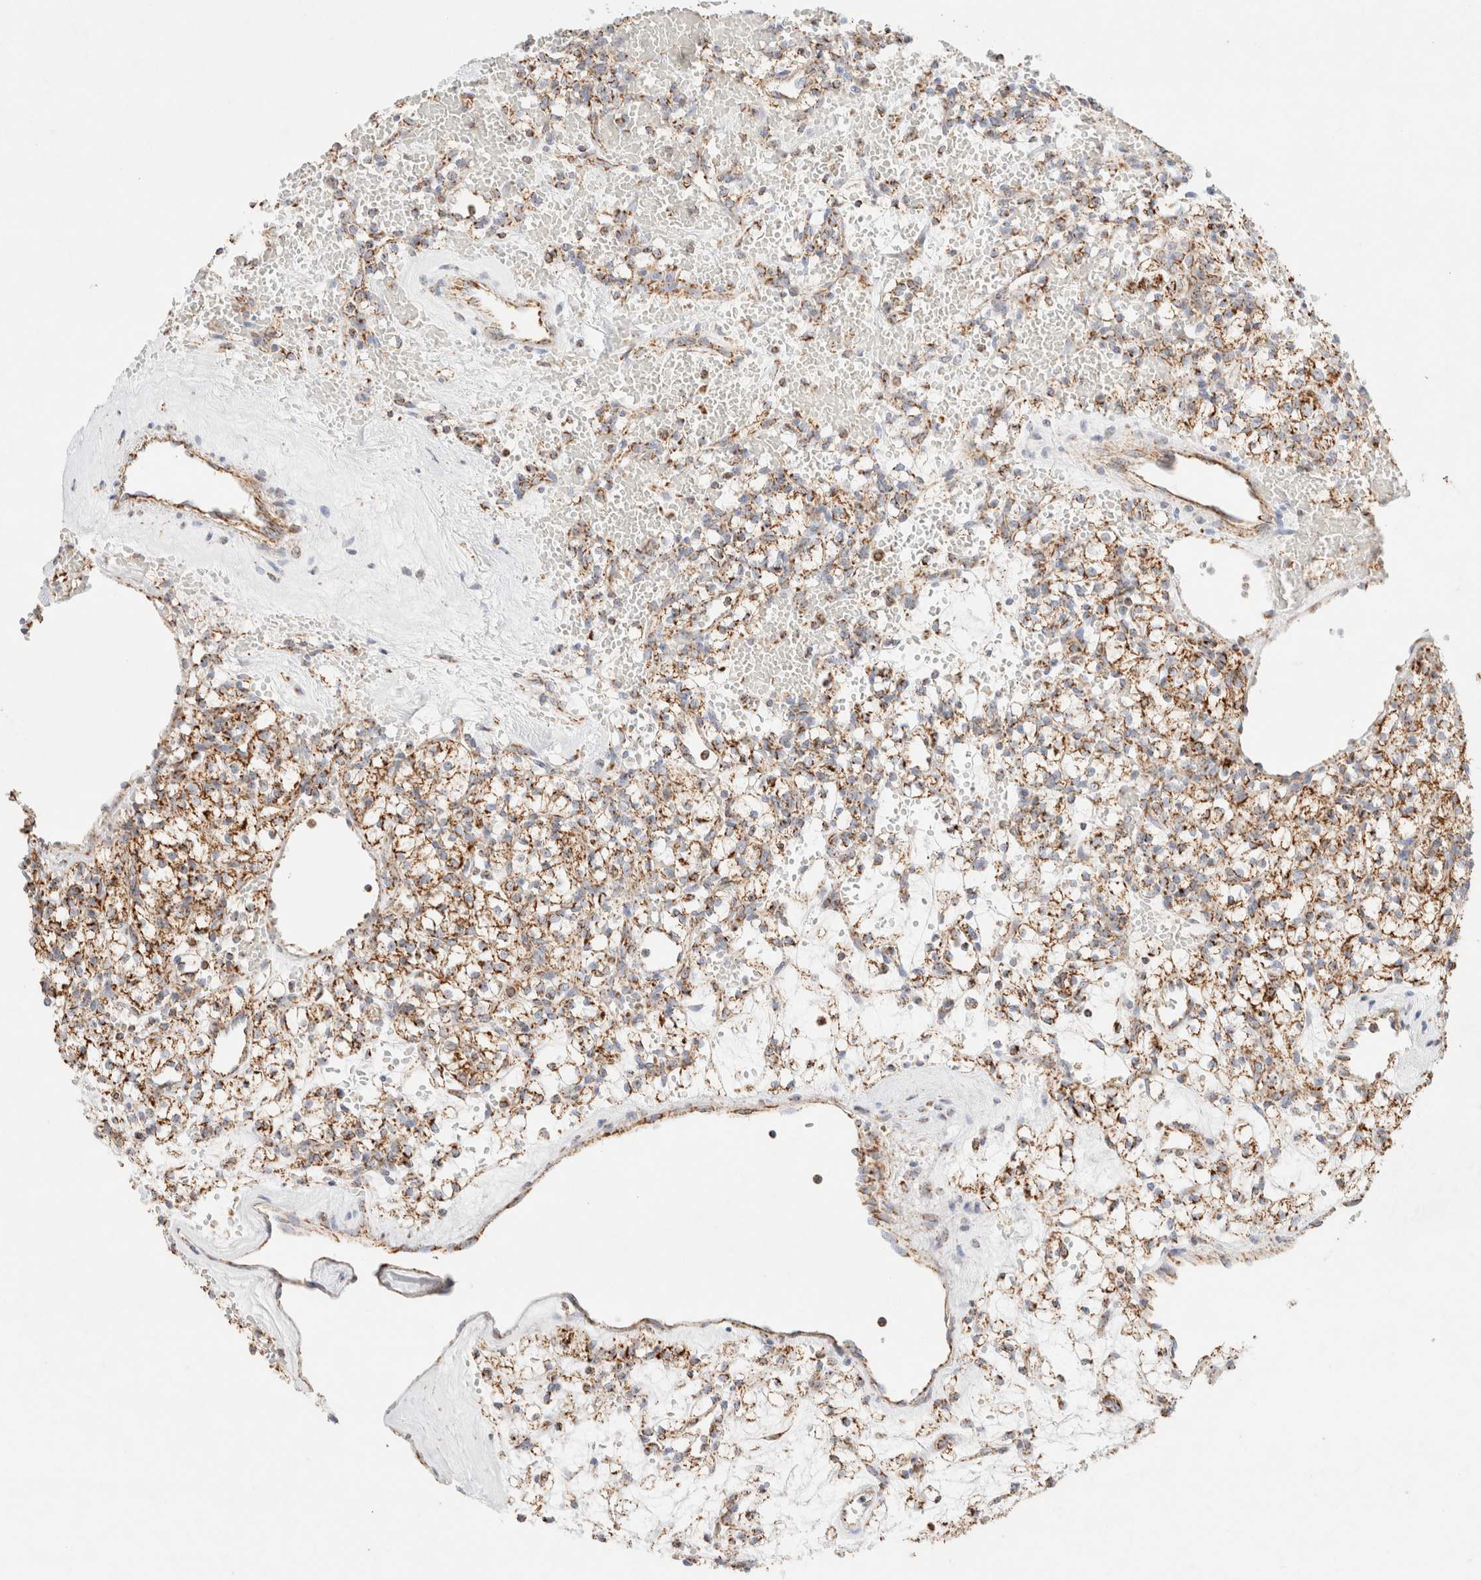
{"staining": {"intensity": "moderate", "quantity": ">75%", "location": "cytoplasmic/membranous"}, "tissue": "renal cancer", "cell_type": "Tumor cells", "image_type": "cancer", "snomed": [{"axis": "morphology", "description": "Adenocarcinoma, NOS"}, {"axis": "topography", "description": "Kidney"}], "caption": "The immunohistochemical stain highlights moderate cytoplasmic/membranous staining in tumor cells of renal cancer (adenocarcinoma) tissue.", "gene": "PHB2", "patient": {"sex": "female", "age": 60}}